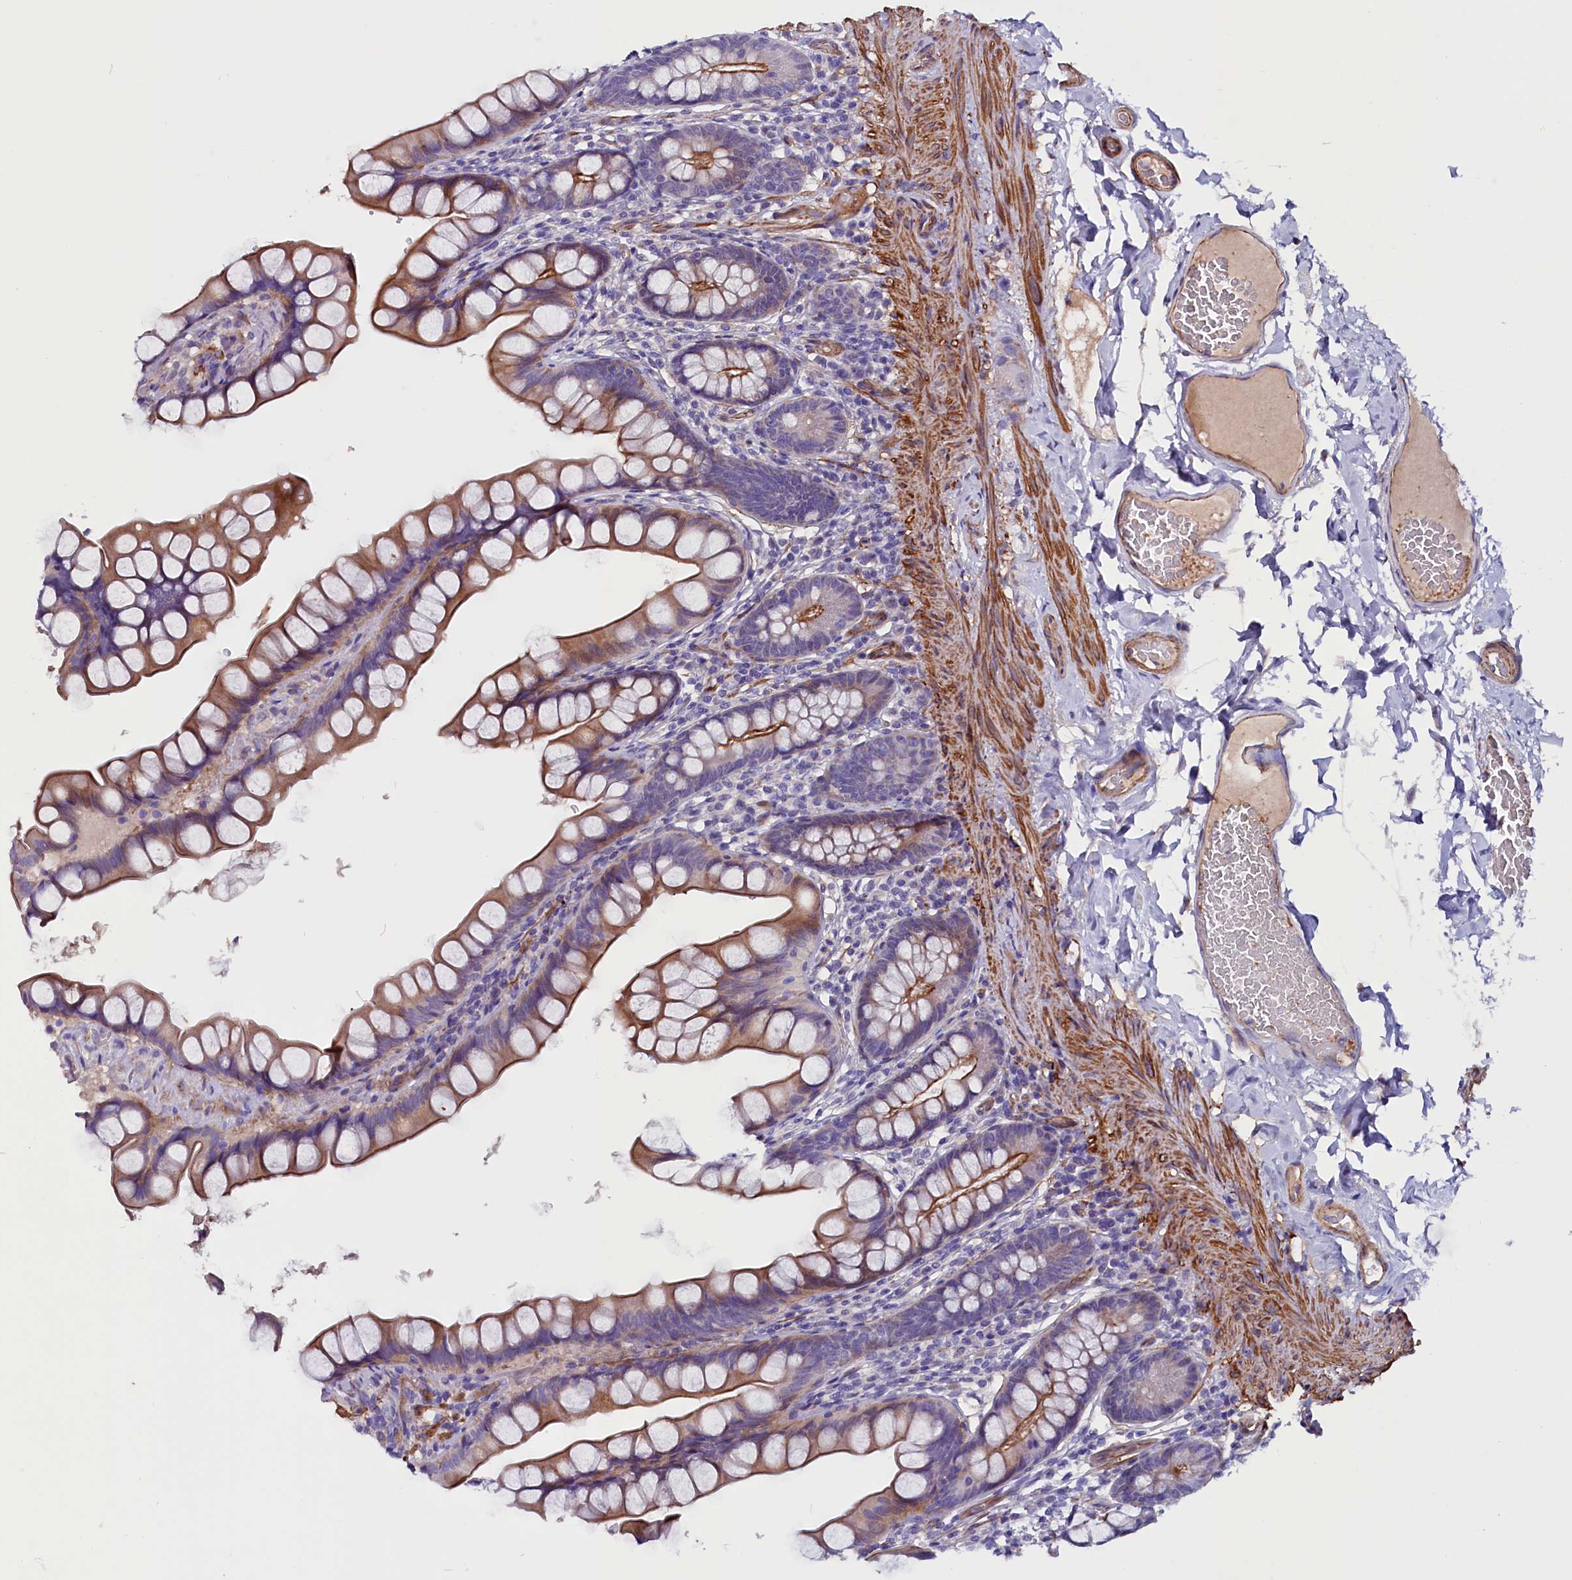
{"staining": {"intensity": "moderate", "quantity": ">75%", "location": "cytoplasmic/membranous"}, "tissue": "small intestine", "cell_type": "Glandular cells", "image_type": "normal", "snomed": [{"axis": "morphology", "description": "Normal tissue, NOS"}, {"axis": "topography", "description": "Small intestine"}], "caption": "Normal small intestine was stained to show a protein in brown. There is medium levels of moderate cytoplasmic/membranous positivity in approximately >75% of glandular cells.", "gene": "ZNF749", "patient": {"sex": "male", "age": 70}}